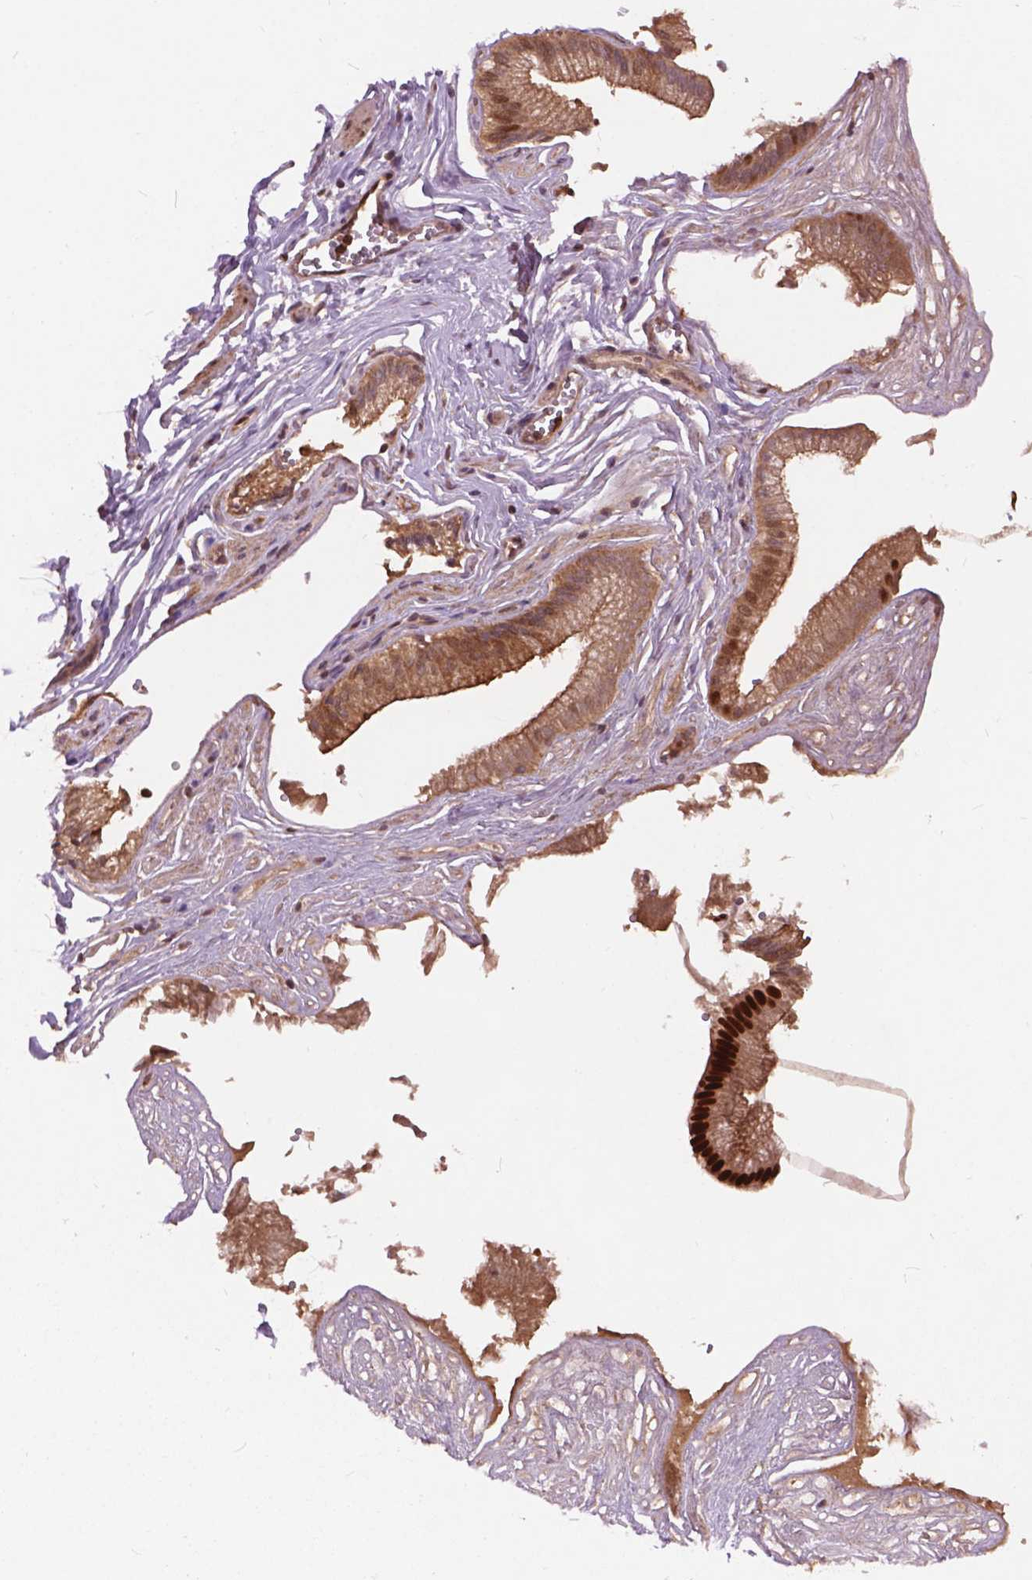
{"staining": {"intensity": "strong", "quantity": ">75%", "location": "cytoplasmic/membranous,nuclear"}, "tissue": "gallbladder", "cell_type": "Glandular cells", "image_type": "normal", "snomed": [{"axis": "morphology", "description": "Normal tissue, NOS"}, {"axis": "topography", "description": "Gallbladder"}, {"axis": "topography", "description": "Peripheral nerve tissue"}], "caption": "Immunohistochemistry (IHC) image of benign human gallbladder stained for a protein (brown), which demonstrates high levels of strong cytoplasmic/membranous,nuclear staining in about >75% of glandular cells.", "gene": "ANP32A", "patient": {"sex": "male", "age": 17}}